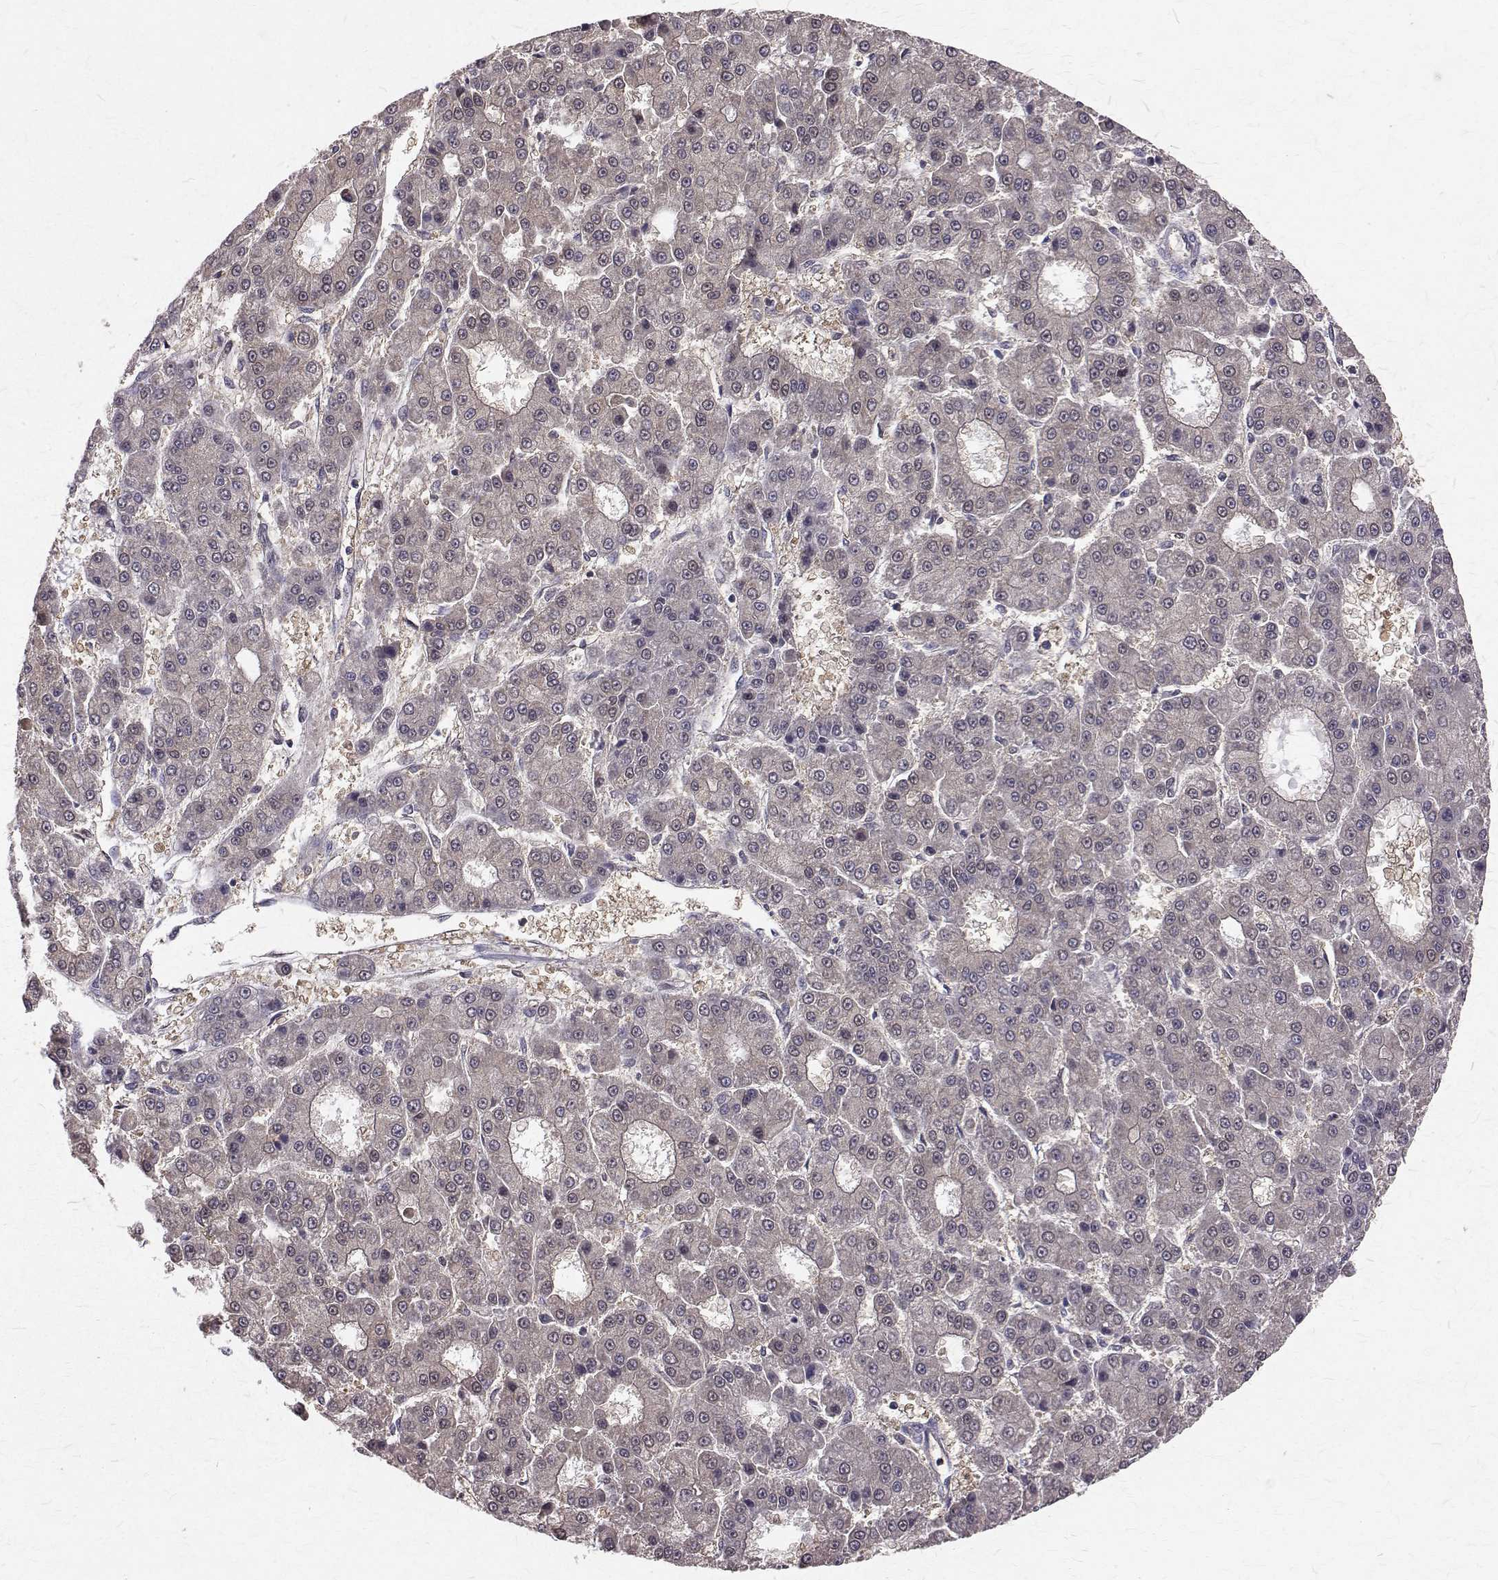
{"staining": {"intensity": "negative", "quantity": "none", "location": "none"}, "tissue": "liver cancer", "cell_type": "Tumor cells", "image_type": "cancer", "snomed": [{"axis": "morphology", "description": "Carcinoma, Hepatocellular, NOS"}, {"axis": "topography", "description": "Liver"}], "caption": "Tumor cells show no significant expression in hepatocellular carcinoma (liver).", "gene": "NIF3L1", "patient": {"sex": "male", "age": 70}}